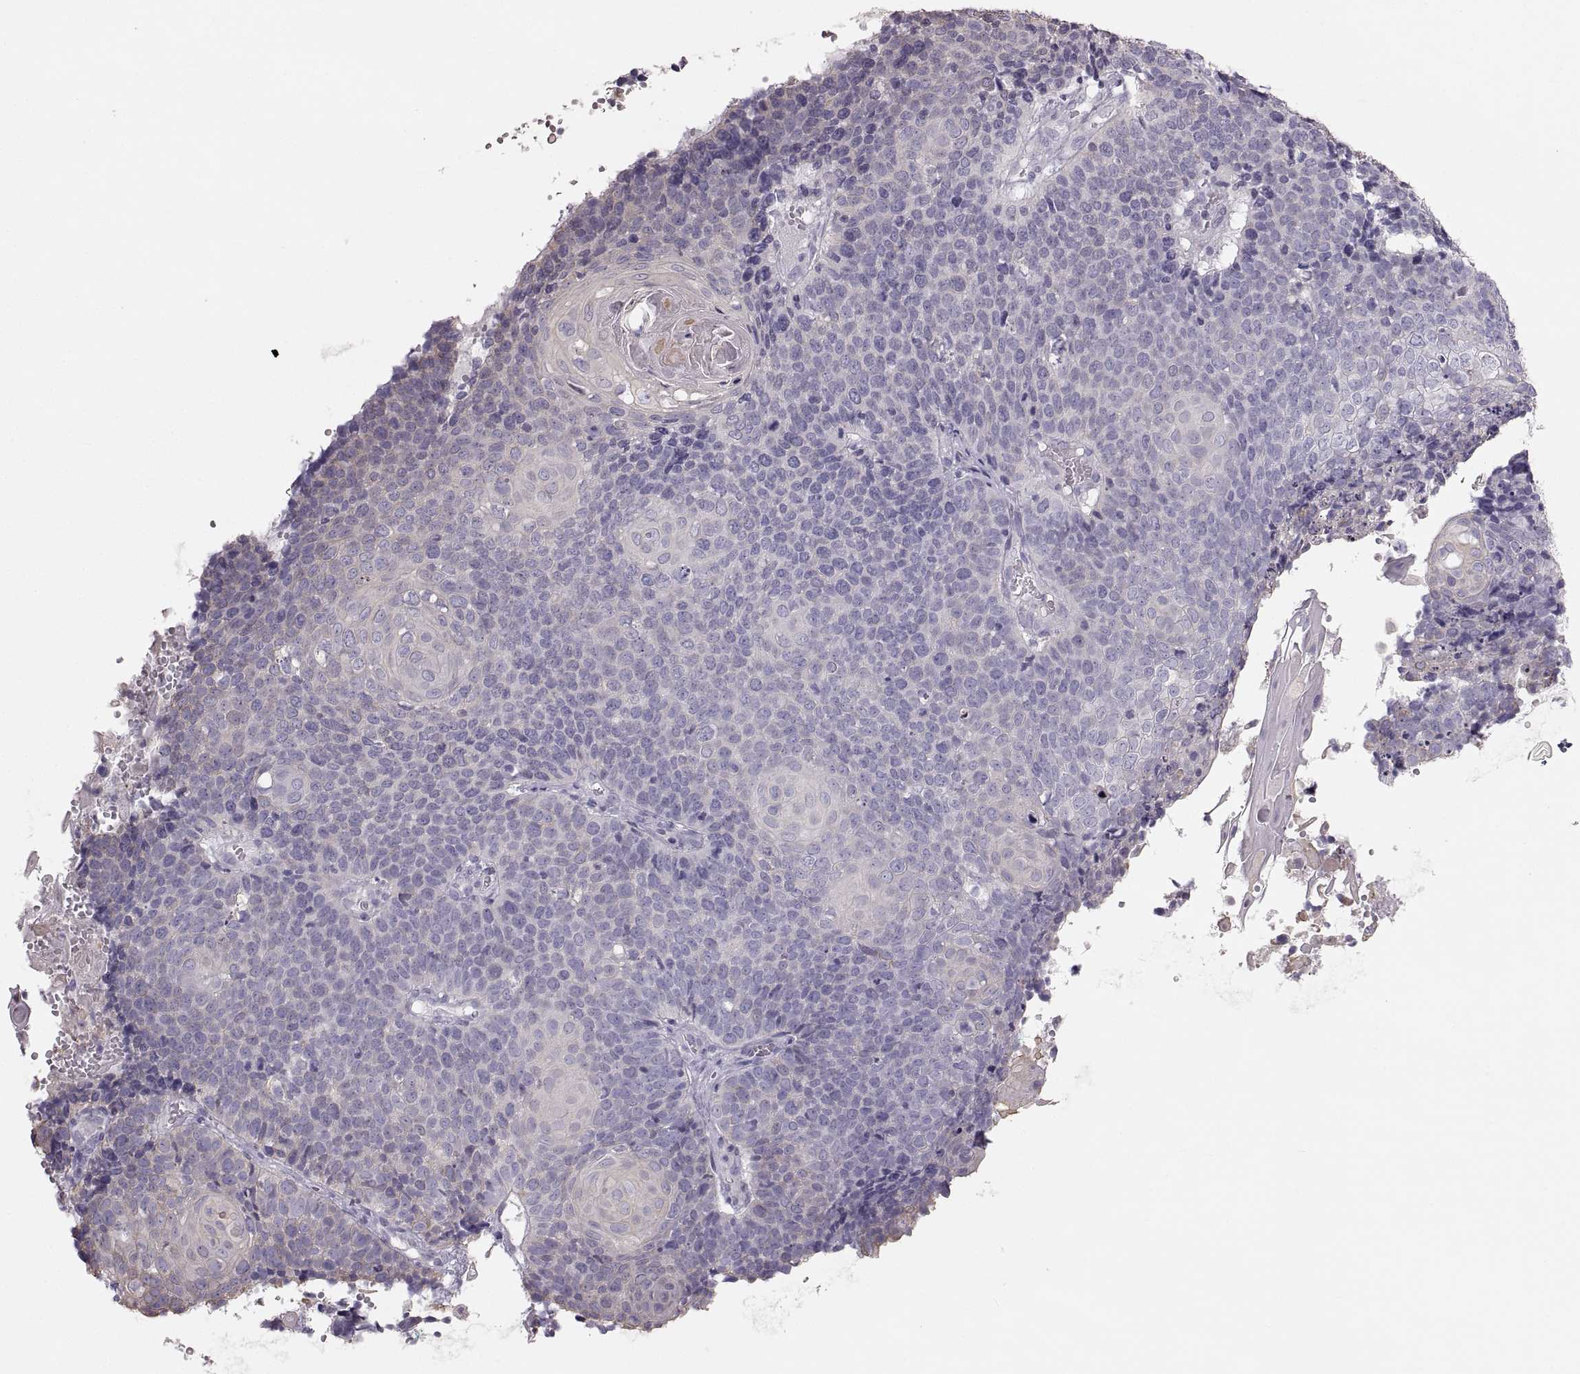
{"staining": {"intensity": "negative", "quantity": "none", "location": "none"}, "tissue": "cervical cancer", "cell_type": "Tumor cells", "image_type": "cancer", "snomed": [{"axis": "morphology", "description": "Squamous cell carcinoma, NOS"}, {"axis": "topography", "description": "Cervix"}], "caption": "This micrograph is of cervical cancer (squamous cell carcinoma) stained with immunohistochemistry (IHC) to label a protein in brown with the nuclei are counter-stained blue. There is no expression in tumor cells.", "gene": "RUNDC3A", "patient": {"sex": "female", "age": 39}}